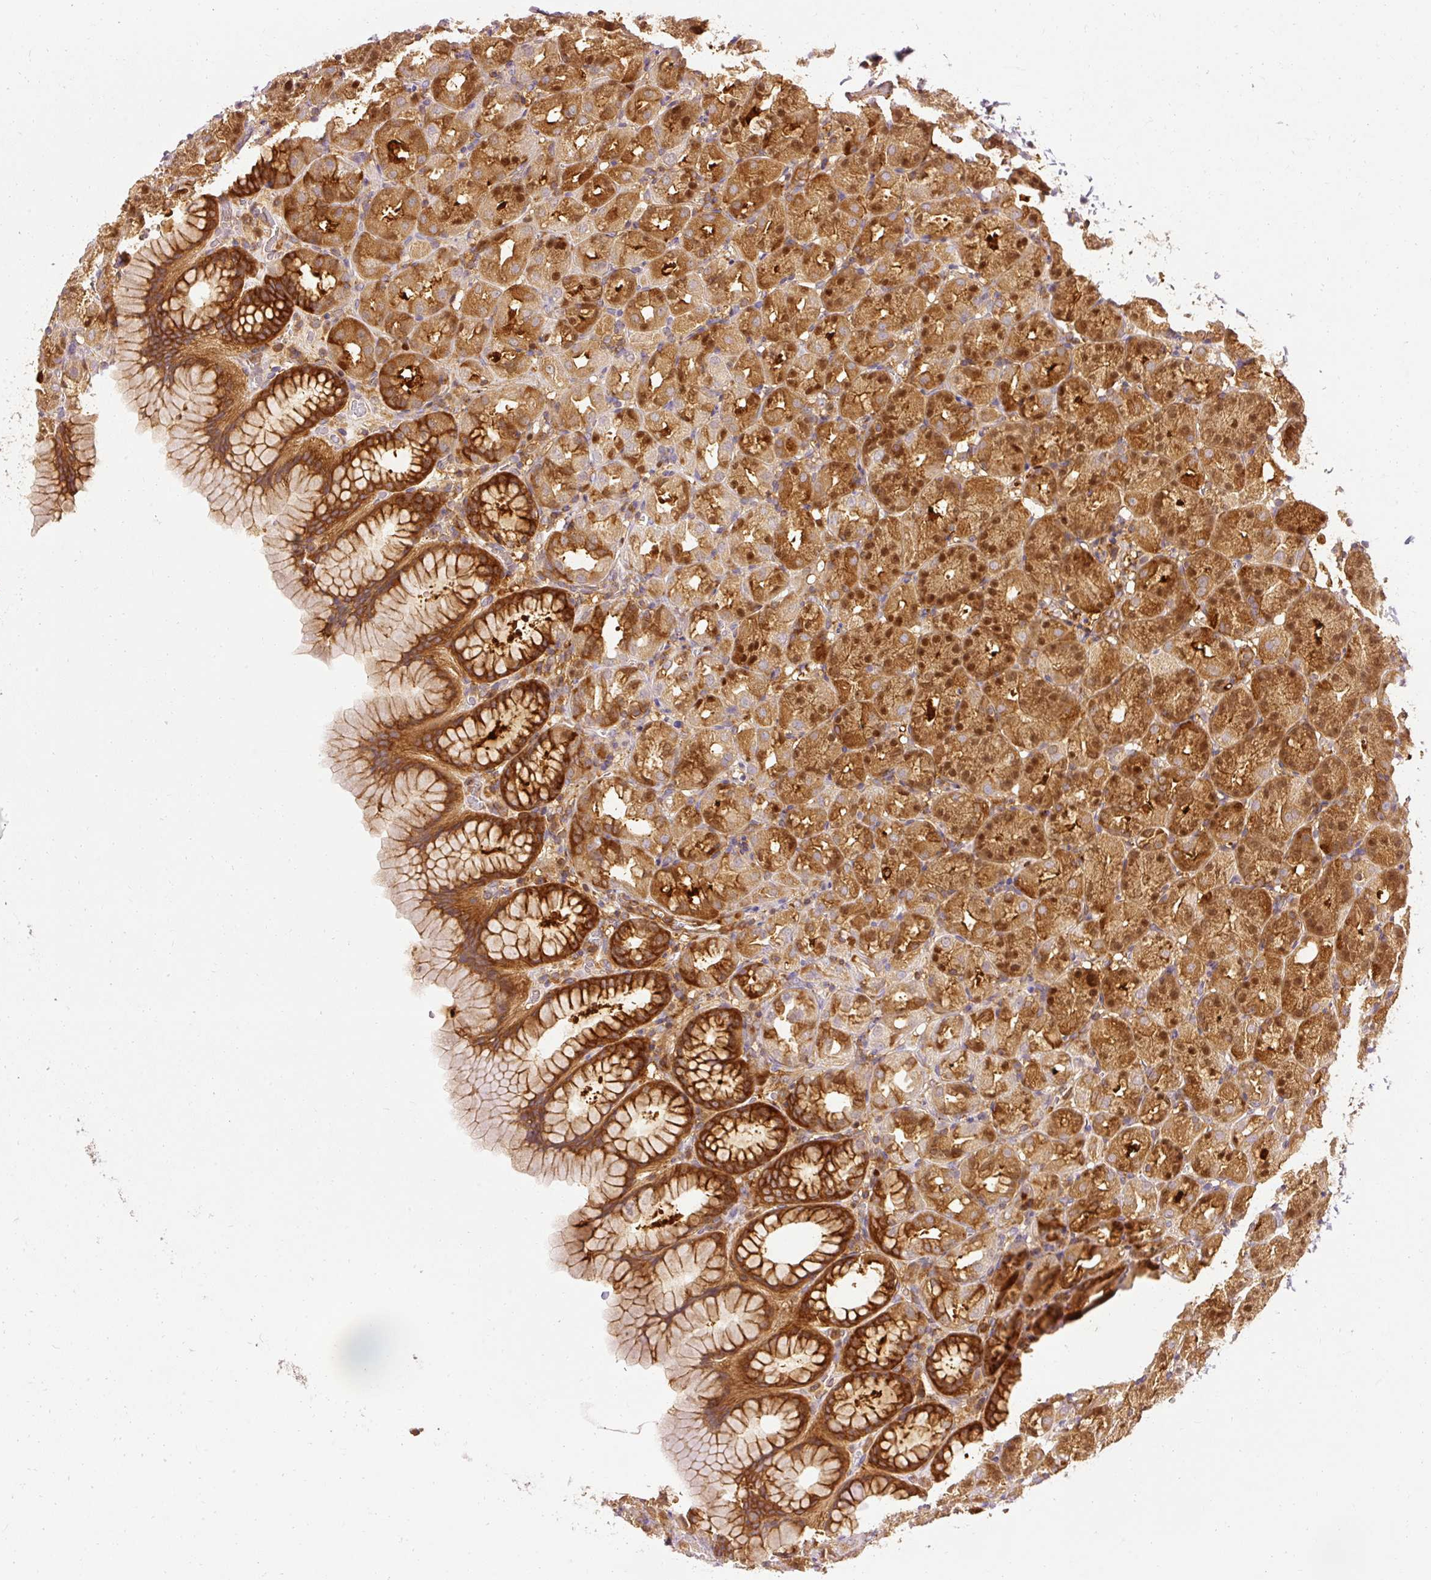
{"staining": {"intensity": "strong", "quantity": ">75%", "location": "cytoplasmic/membranous,nuclear"}, "tissue": "stomach", "cell_type": "Glandular cells", "image_type": "normal", "snomed": [{"axis": "morphology", "description": "Normal tissue, NOS"}, {"axis": "topography", "description": "Stomach, upper"}], "caption": "Protein expression analysis of normal human stomach reveals strong cytoplasmic/membranous,nuclear positivity in about >75% of glandular cells. (IHC, brightfield microscopy, high magnification).", "gene": "ARMH3", "patient": {"sex": "female", "age": 81}}